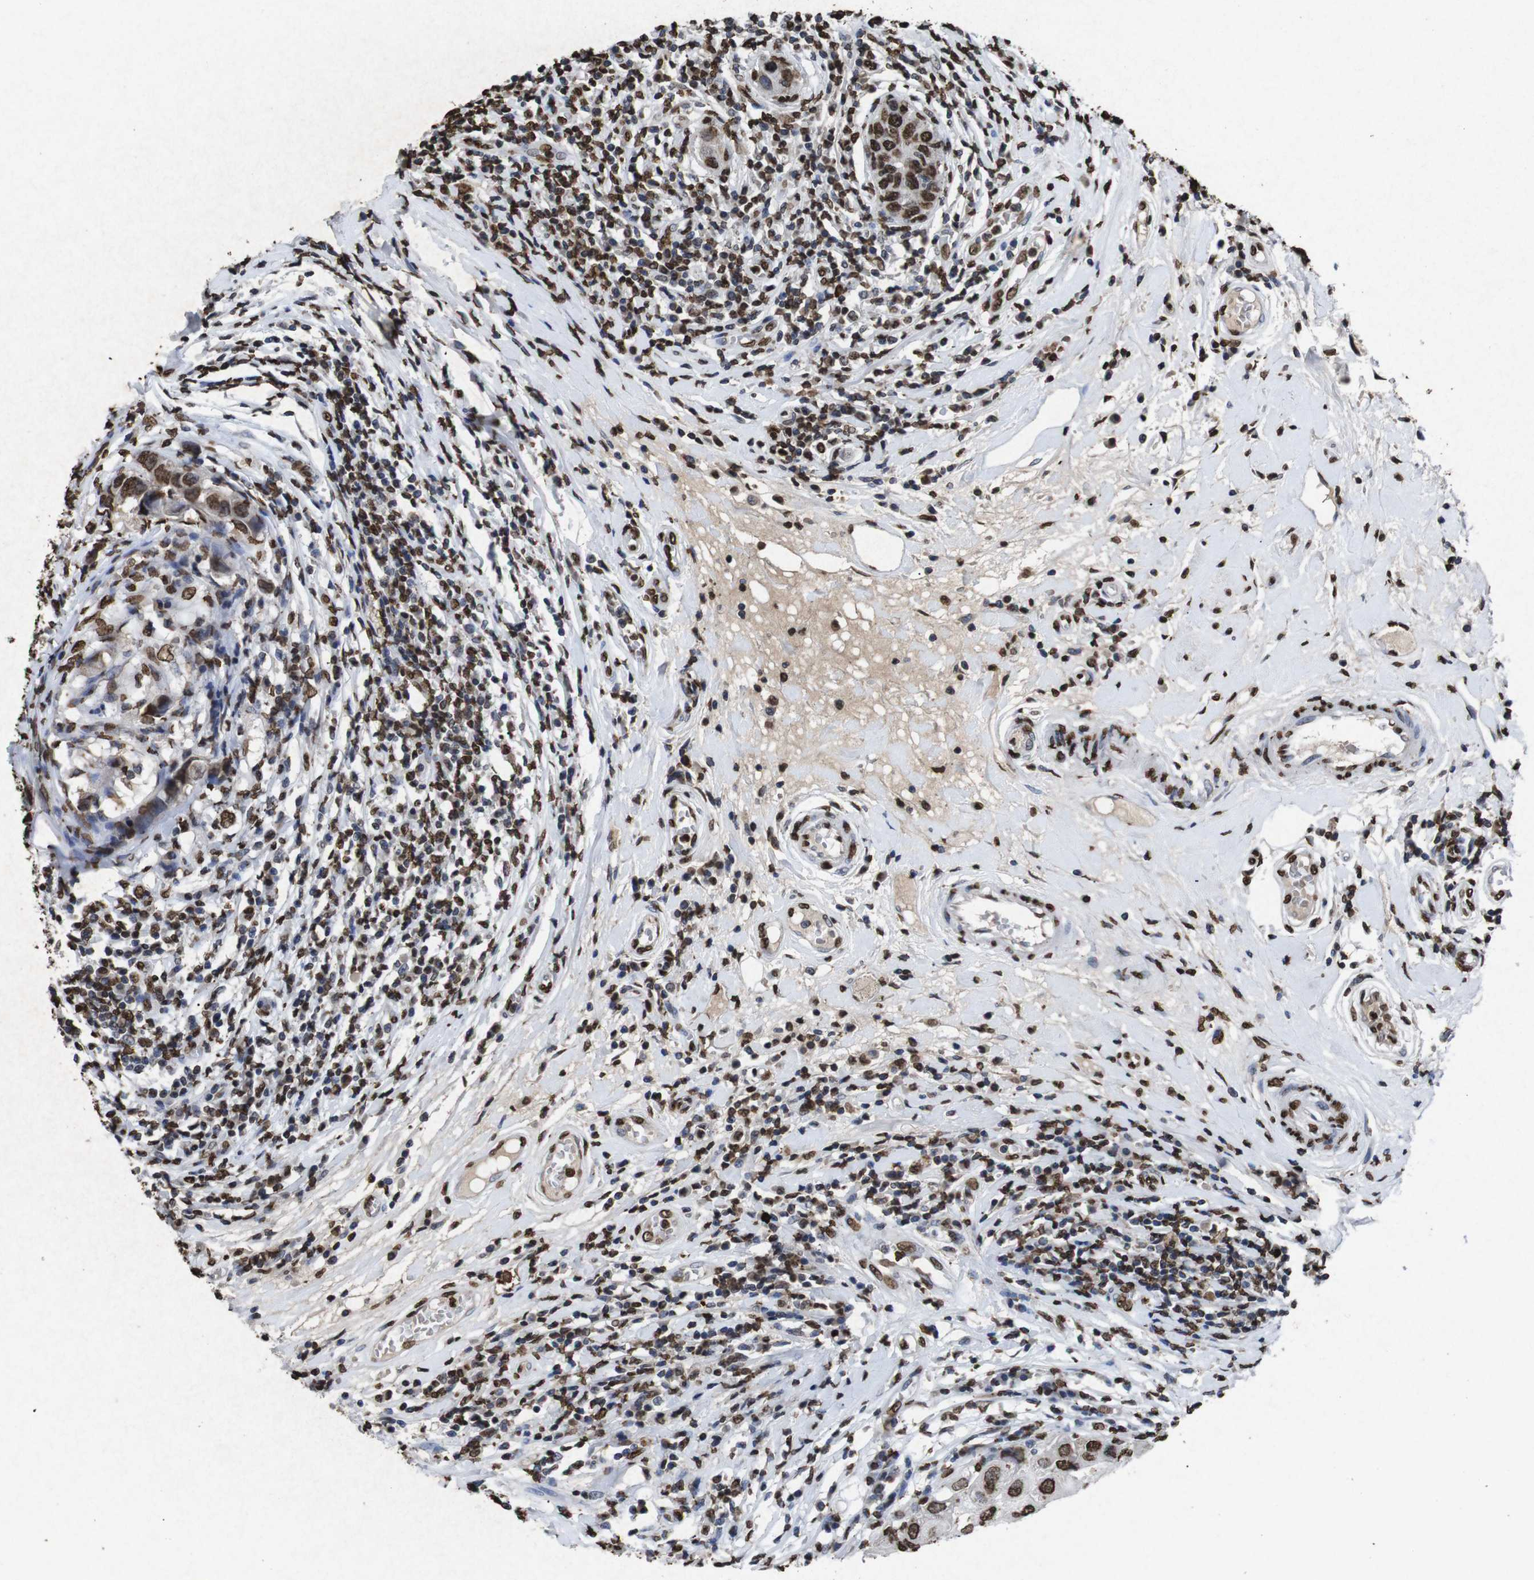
{"staining": {"intensity": "strong", "quantity": ">75%", "location": "nuclear"}, "tissue": "breast cancer", "cell_type": "Tumor cells", "image_type": "cancer", "snomed": [{"axis": "morphology", "description": "Duct carcinoma"}, {"axis": "topography", "description": "Breast"}], "caption": "Immunohistochemistry of human breast cancer (infiltrating ductal carcinoma) shows high levels of strong nuclear expression in approximately >75% of tumor cells.", "gene": "MDM2", "patient": {"sex": "female", "age": 27}}